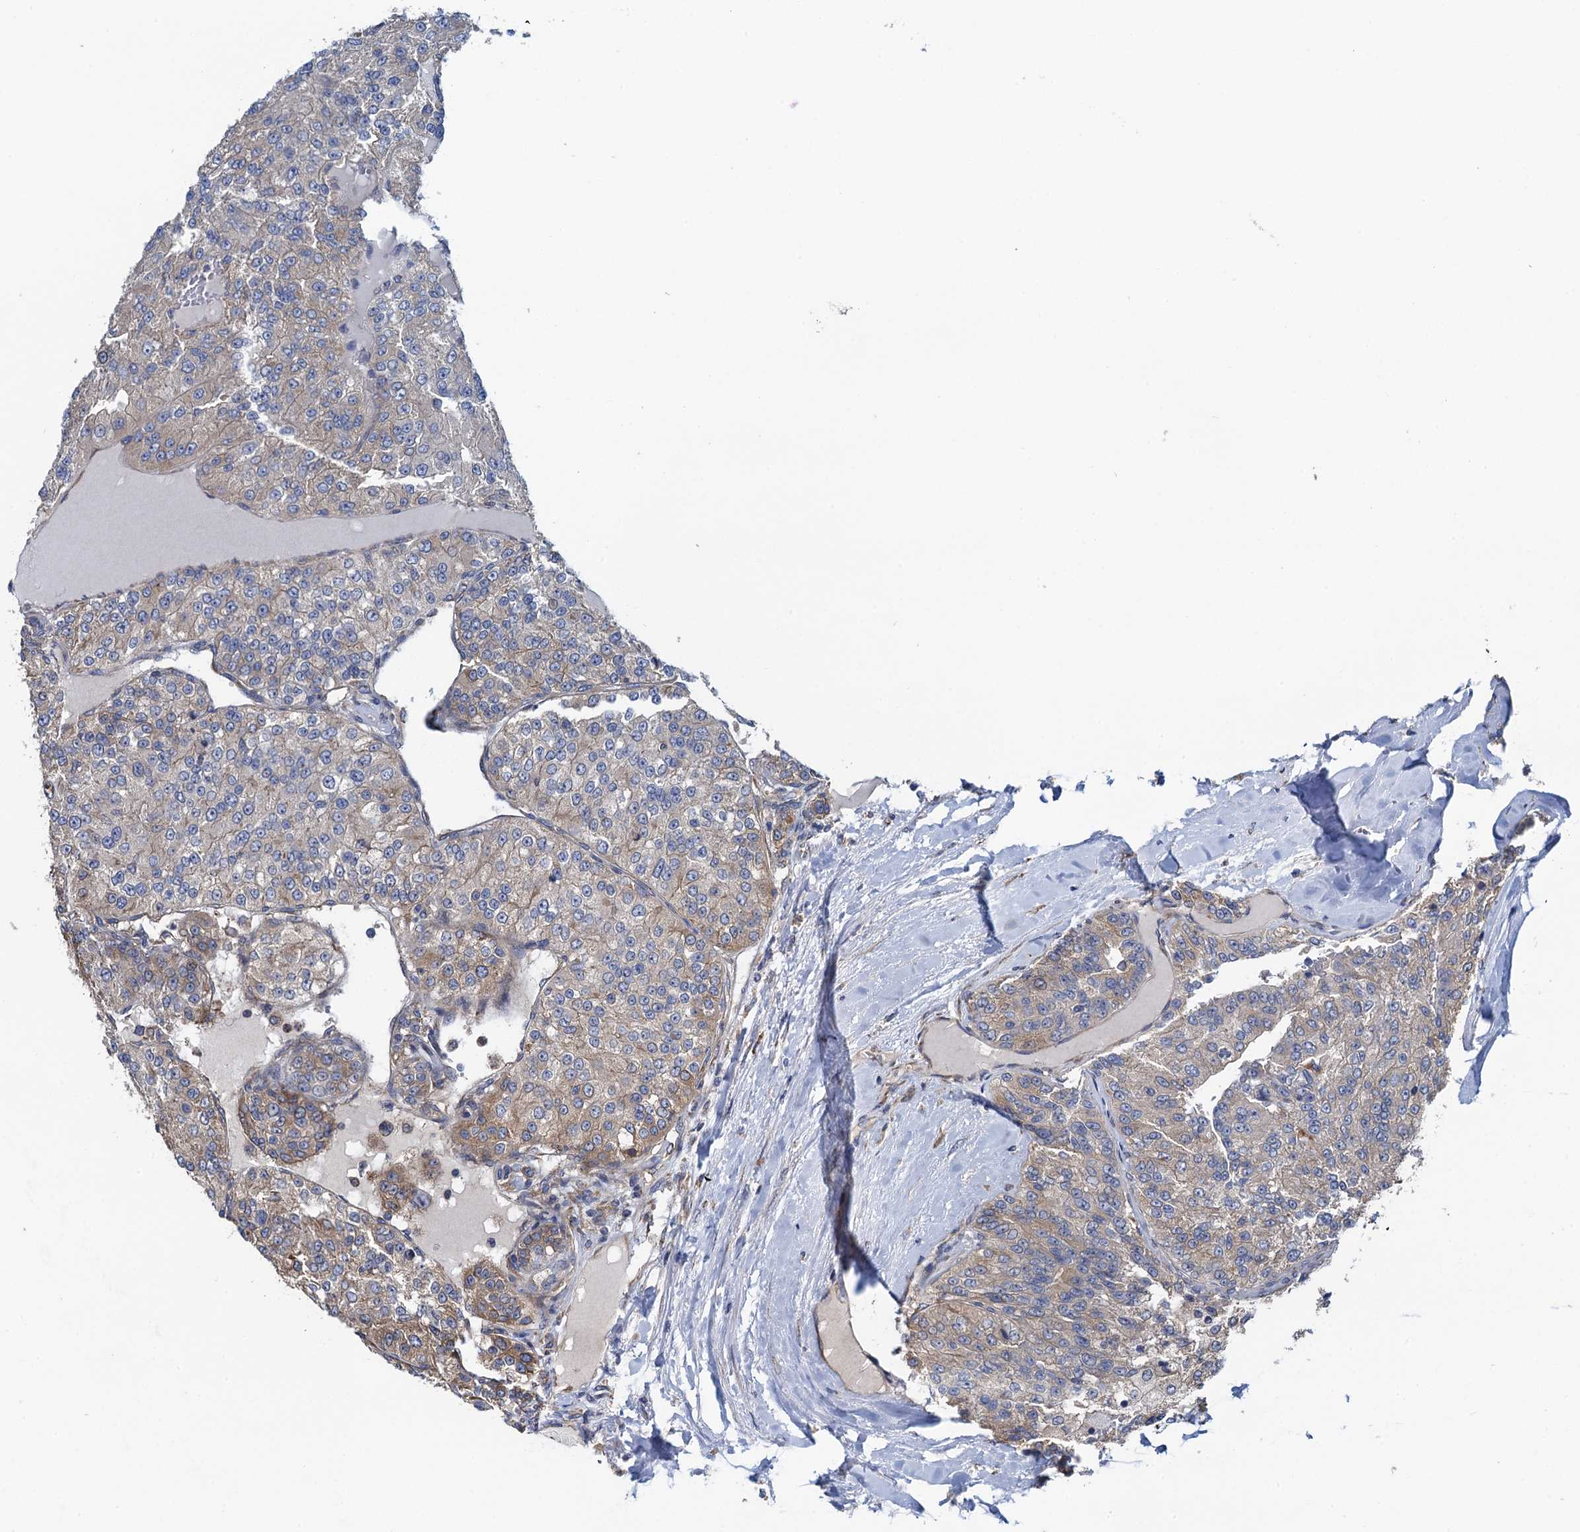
{"staining": {"intensity": "weak", "quantity": "25%-75%", "location": "cytoplasmic/membranous"}, "tissue": "renal cancer", "cell_type": "Tumor cells", "image_type": "cancer", "snomed": [{"axis": "morphology", "description": "Adenocarcinoma, NOS"}, {"axis": "topography", "description": "Kidney"}], "caption": "Immunohistochemistry staining of renal cancer (adenocarcinoma), which reveals low levels of weak cytoplasmic/membranous positivity in approximately 25%-75% of tumor cells indicating weak cytoplasmic/membranous protein expression. The staining was performed using DAB (3,3'-diaminobenzidine) (brown) for protein detection and nuclei were counterstained in hematoxylin (blue).", "gene": "ADCY9", "patient": {"sex": "female", "age": 63}}